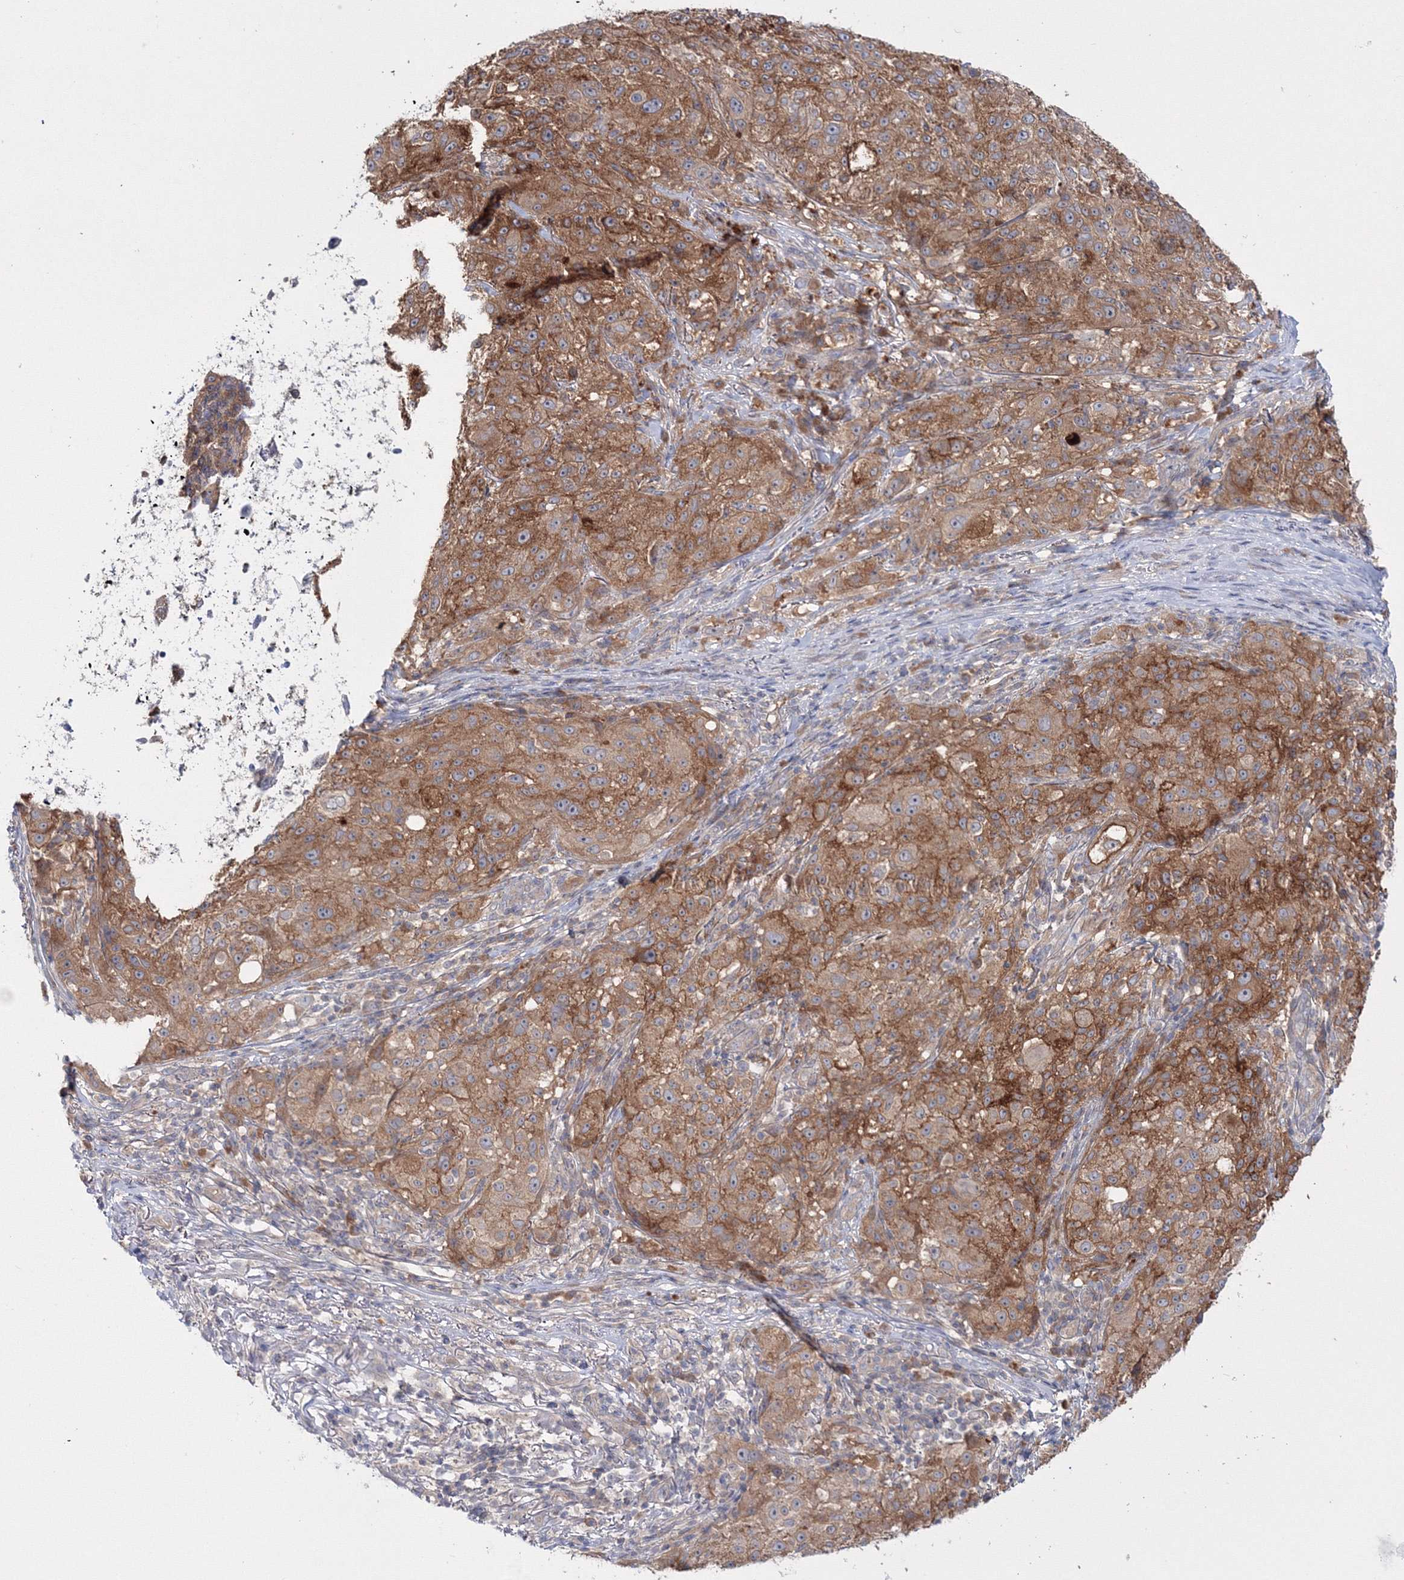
{"staining": {"intensity": "moderate", "quantity": ">75%", "location": "cytoplasmic/membranous"}, "tissue": "melanoma", "cell_type": "Tumor cells", "image_type": "cancer", "snomed": [{"axis": "morphology", "description": "Necrosis, NOS"}, {"axis": "morphology", "description": "Malignant melanoma, NOS"}, {"axis": "topography", "description": "Skin"}], "caption": "Immunohistochemistry (IHC) photomicrograph of malignant melanoma stained for a protein (brown), which demonstrates medium levels of moderate cytoplasmic/membranous expression in approximately >75% of tumor cells.", "gene": "IPMK", "patient": {"sex": "female", "age": 87}}